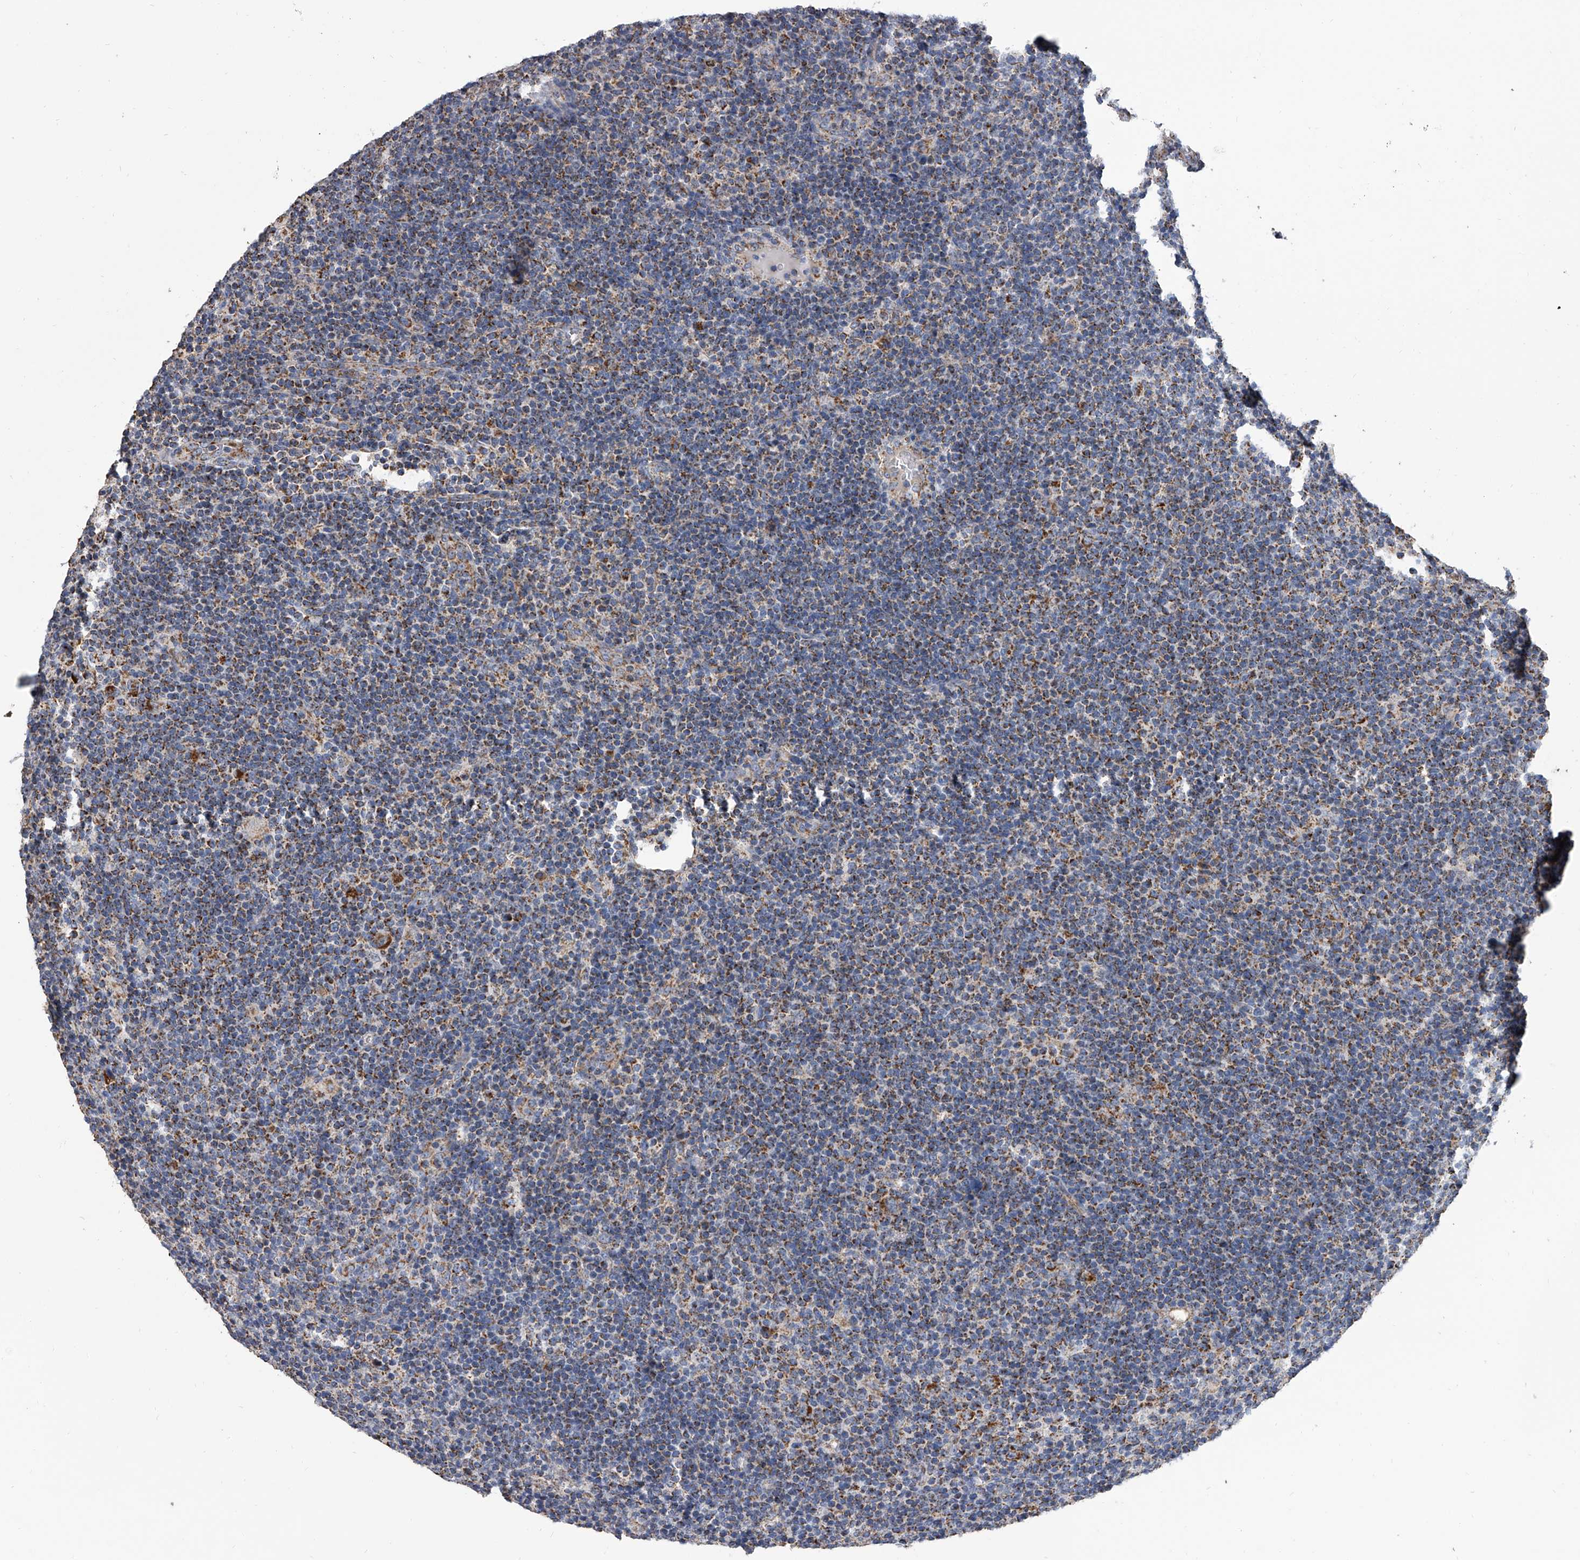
{"staining": {"intensity": "moderate", "quantity": ">75%", "location": "cytoplasmic/membranous"}, "tissue": "lymphoma", "cell_type": "Tumor cells", "image_type": "cancer", "snomed": [{"axis": "morphology", "description": "Hodgkin's disease, NOS"}, {"axis": "topography", "description": "Lymph node"}], "caption": "Immunohistochemical staining of lymphoma demonstrates medium levels of moderate cytoplasmic/membranous positivity in about >75% of tumor cells.", "gene": "MRPL28", "patient": {"sex": "female", "age": 57}}